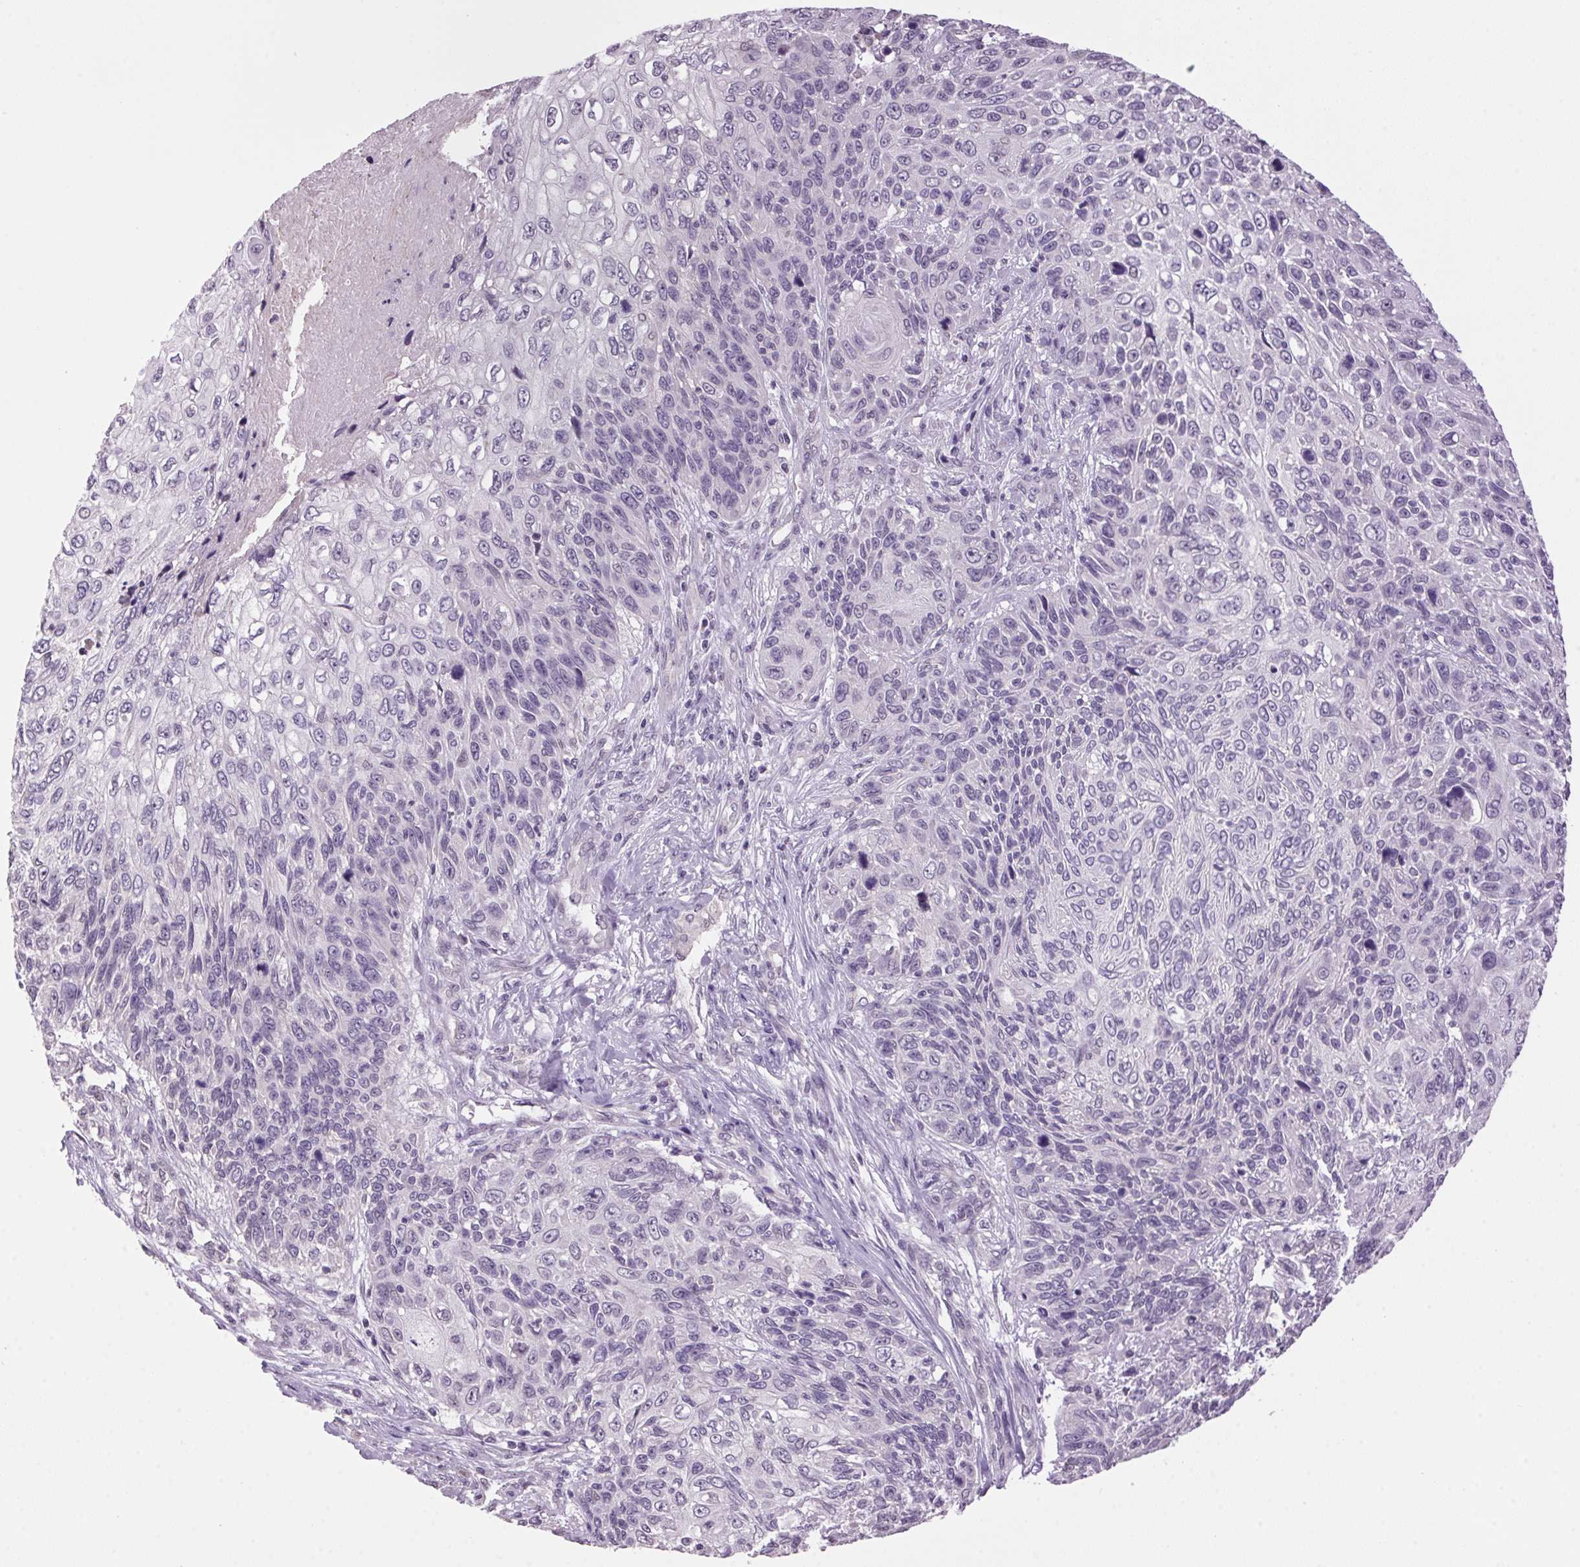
{"staining": {"intensity": "negative", "quantity": "none", "location": "none"}, "tissue": "skin cancer", "cell_type": "Tumor cells", "image_type": "cancer", "snomed": [{"axis": "morphology", "description": "Squamous cell carcinoma, NOS"}, {"axis": "topography", "description": "Skin"}], "caption": "Photomicrograph shows no protein staining in tumor cells of squamous cell carcinoma (skin) tissue.", "gene": "VWA3B", "patient": {"sex": "male", "age": 92}}